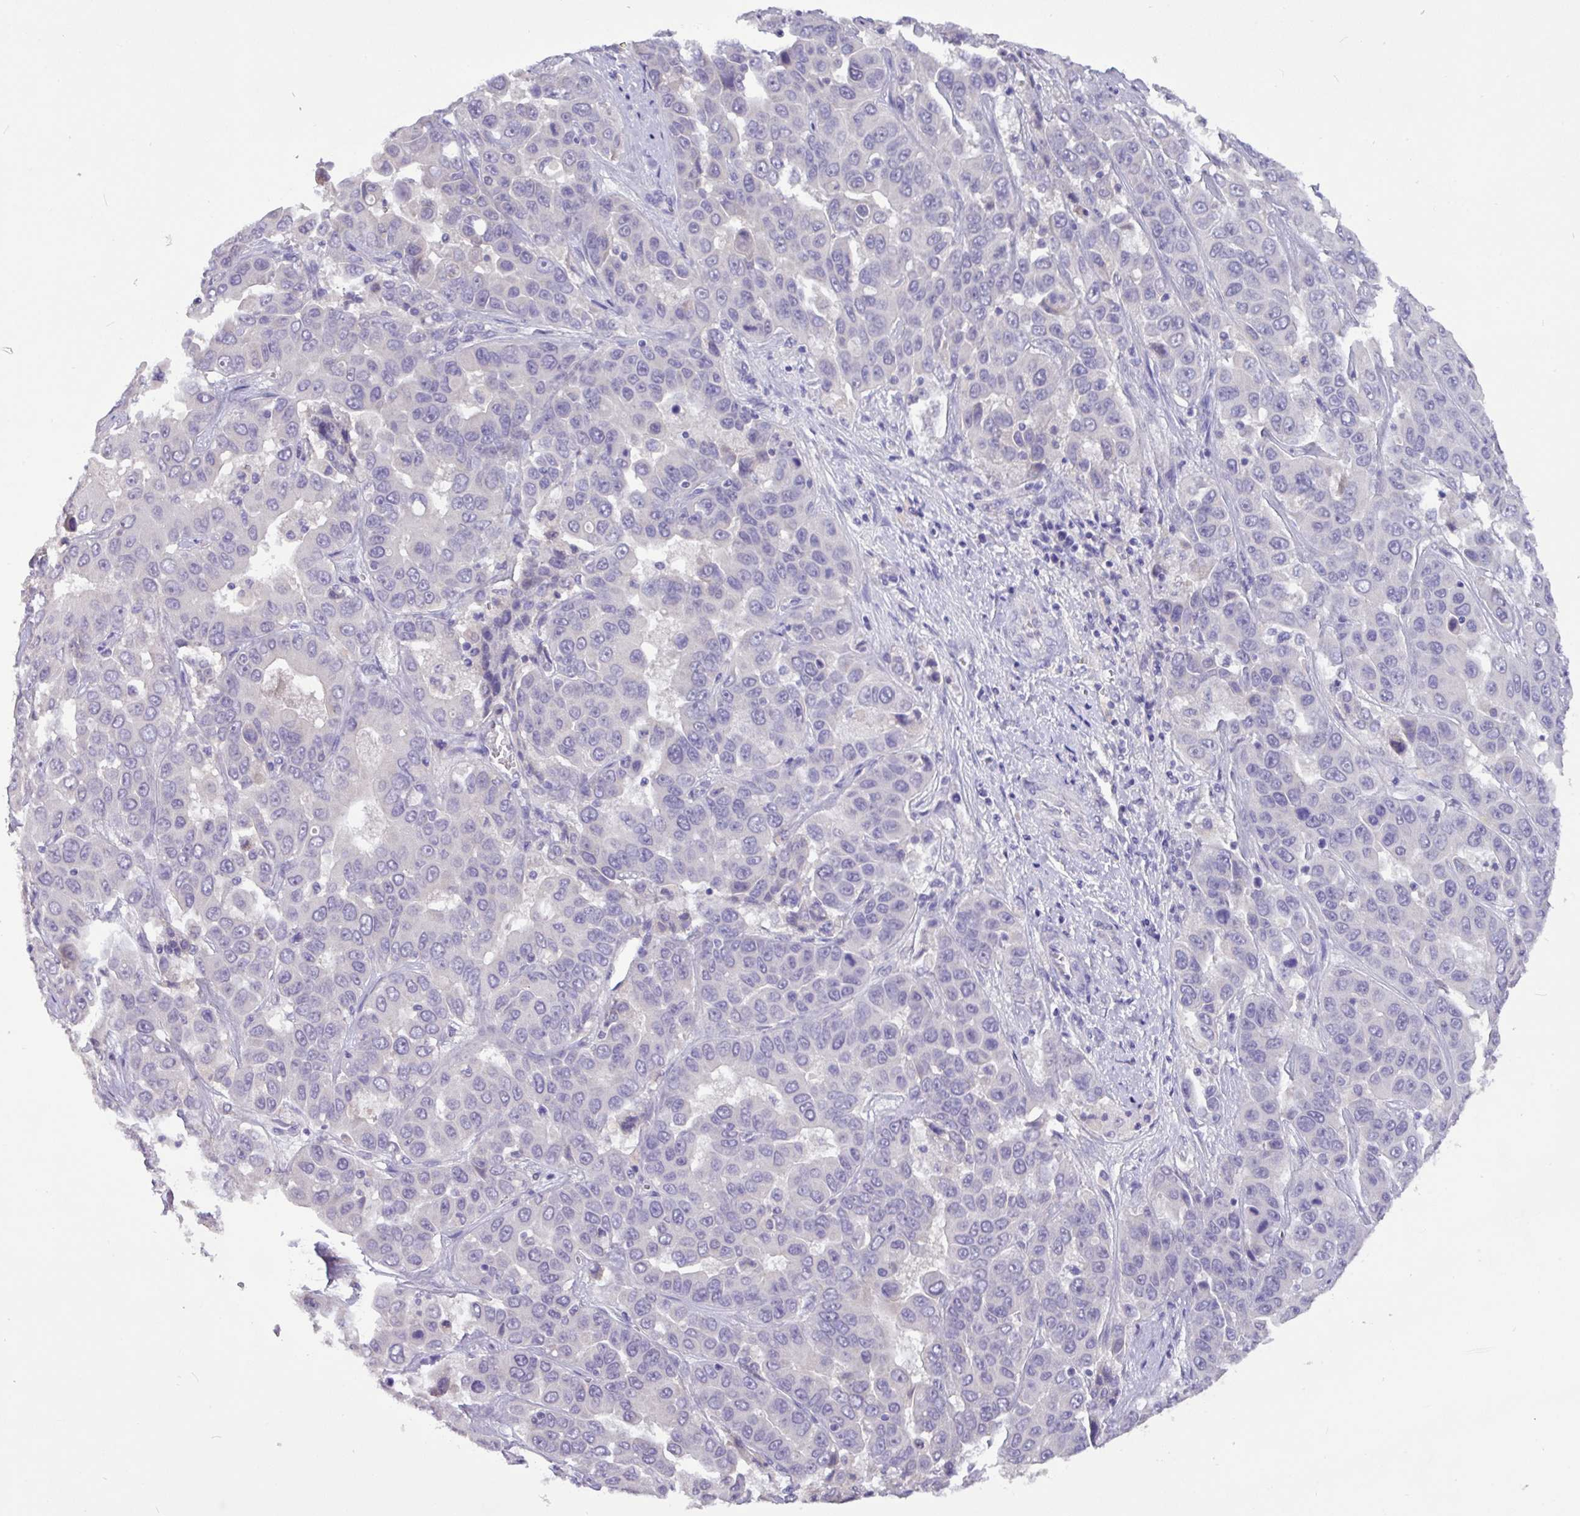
{"staining": {"intensity": "negative", "quantity": "none", "location": "none"}, "tissue": "liver cancer", "cell_type": "Tumor cells", "image_type": "cancer", "snomed": [{"axis": "morphology", "description": "Cholangiocarcinoma"}, {"axis": "topography", "description": "Liver"}], "caption": "Immunohistochemical staining of human cholangiocarcinoma (liver) displays no significant positivity in tumor cells.", "gene": "PAX8", "patient": {"sex": "female", "age": 52}}